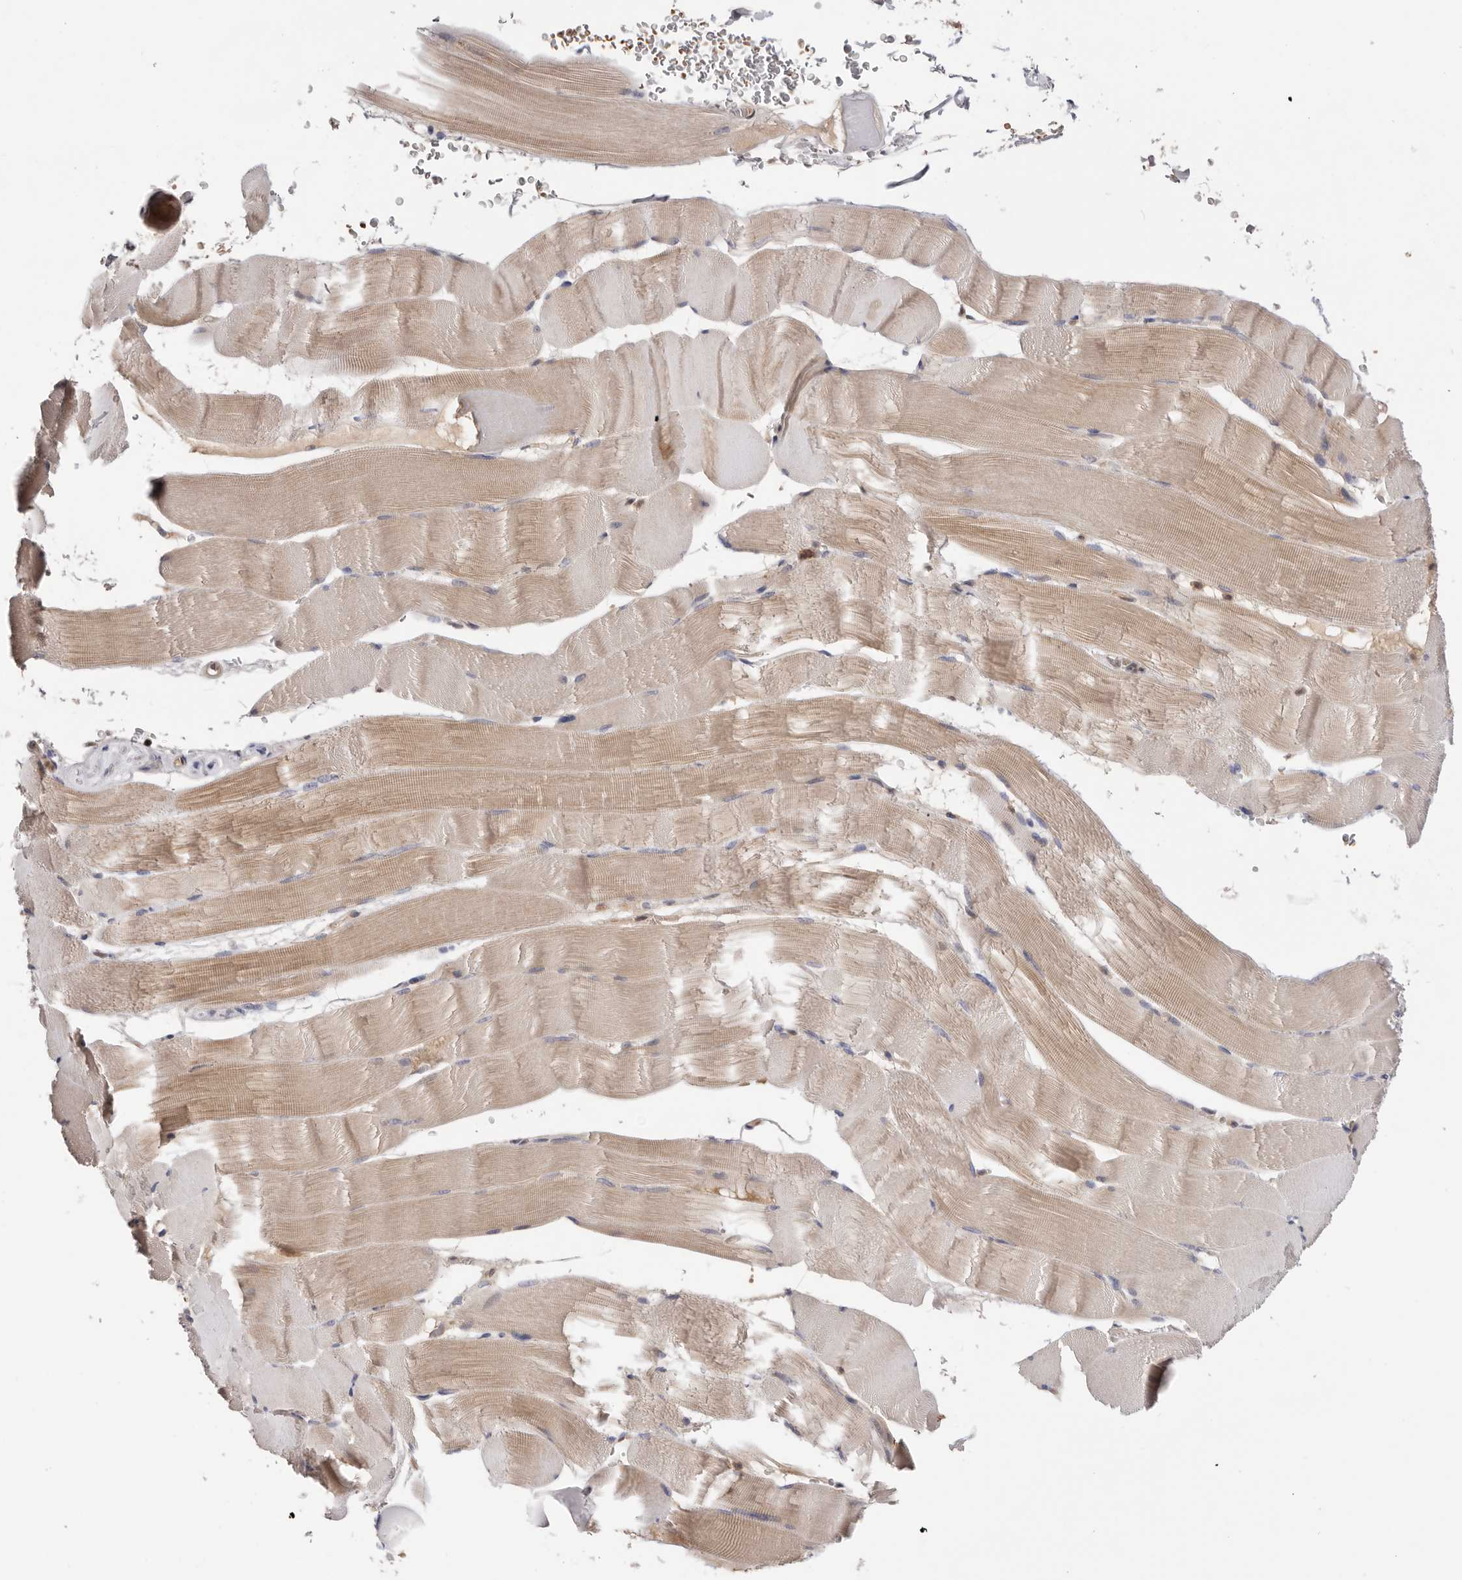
{"staining": {"intensity": "weak", "quantity": "25%-75%", "location": "cytoplasmic/membranous"}, "tissue": "skeletal muscle", "cell_type": "Myocytes", "image_type": "normal", "snomed": [{"axis": "morphology", "description": "Normal tissue, NOS"}, {"axis": "topography", "description": "Skeletal muscle"}], "caption": "Immunohistochemistry photomicrograph of normal human skeletal muscle stained for a protein (brown), which reveals low levels of weak cytoplasmic/membranous staining in about 25%-75% of myocytes.", "gene": "RNF213", "patient": {"sex": "male", "age": 62}}